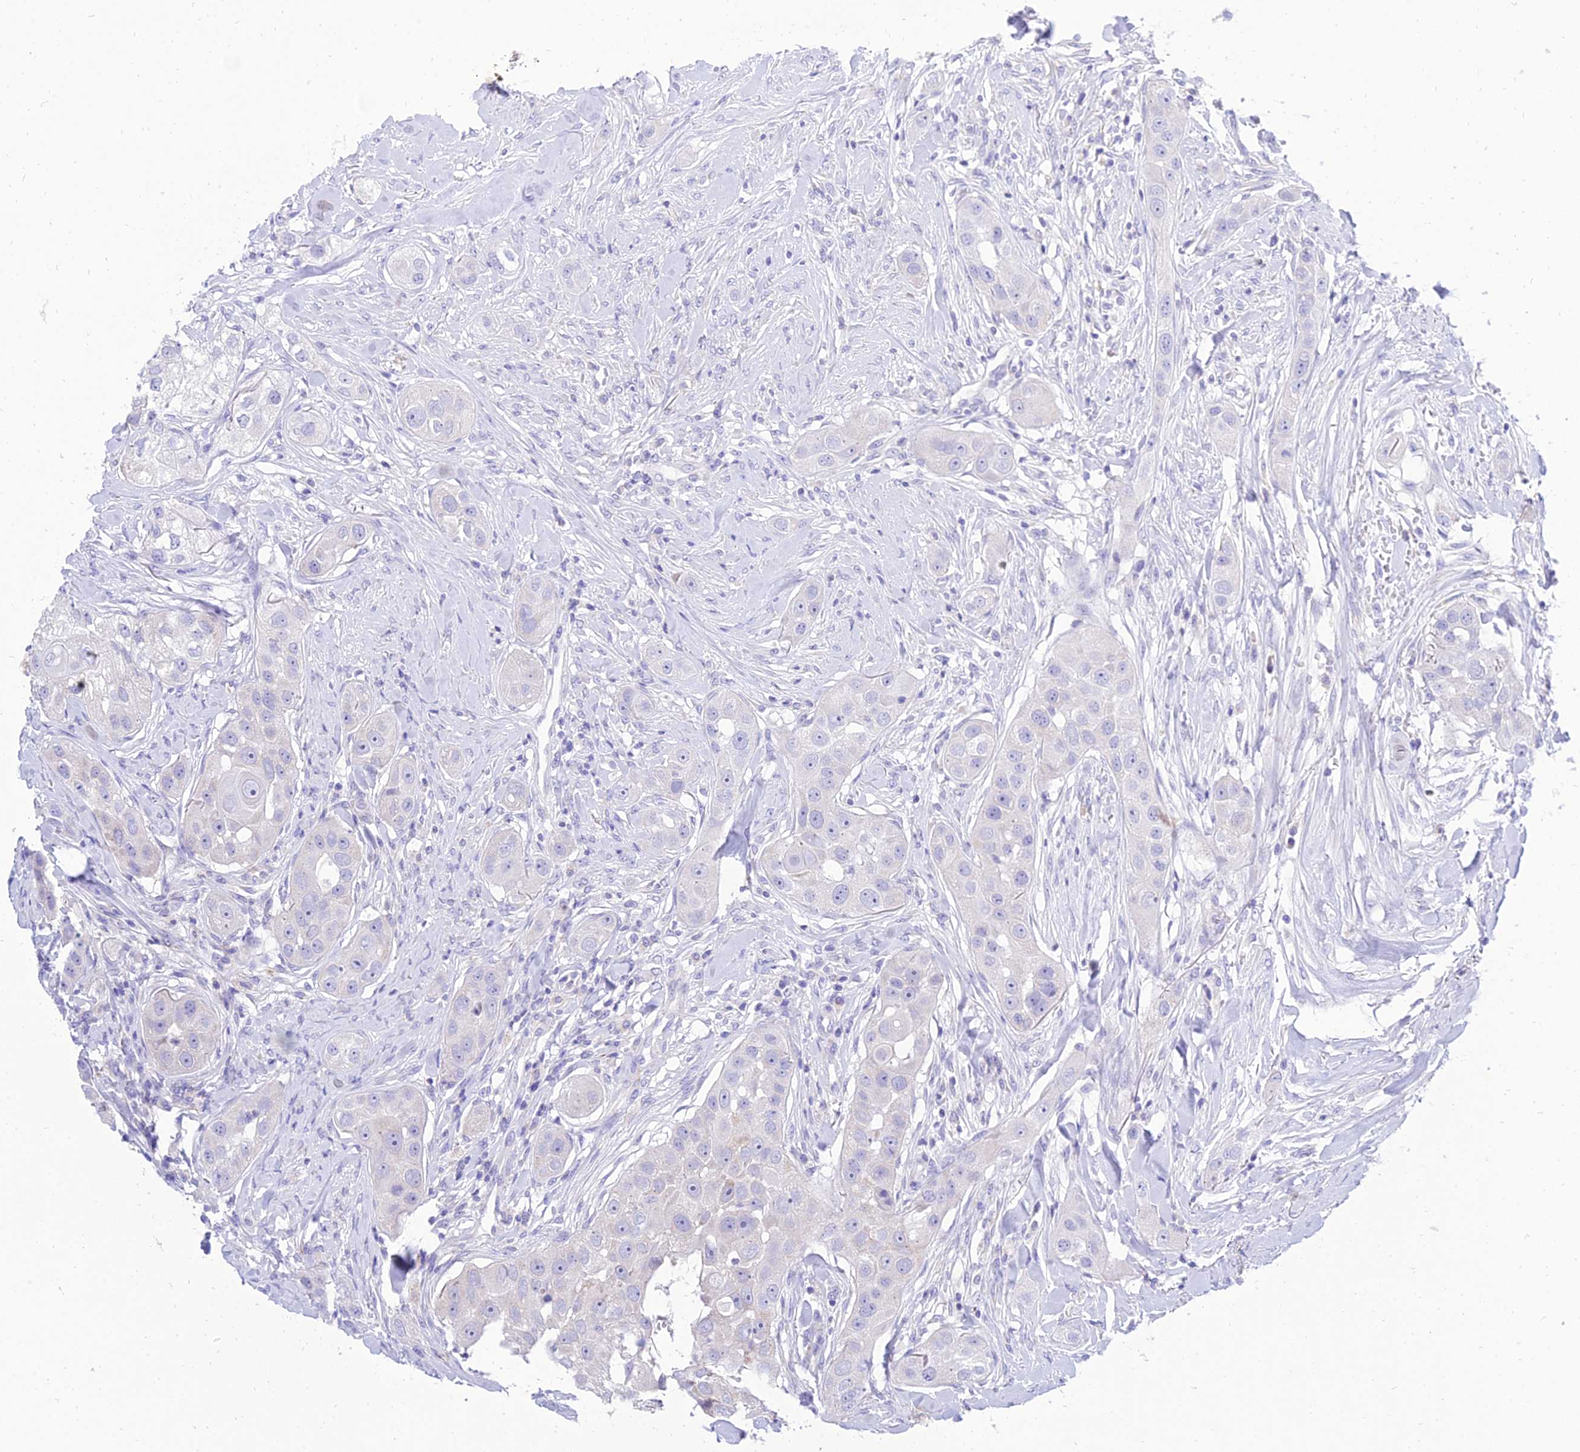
{"staining": {"intensity": "negative", "quantity": "none", "location": "none"}, "tissue": "head and neck cancer", "cell_type": "Tumor cells", "image_type": "cancer", "snomed": [{"axis": "morphology", "description": "Normal tissue, NOS"}, {"axis": "morphology", "description": "Squamous cell carcinoma, NOS"}, {"axis": "topography", "description": "Skeletal muscle"}, {"axis": "topography", "description": "Head-Neck"}], "caption": "The photomicrograph shows no significant positivity in tumor cells of squamous cell carcinoma (head and neck).", "gene": "PKN3", "patient": {"sex": "male", "age": 51}}